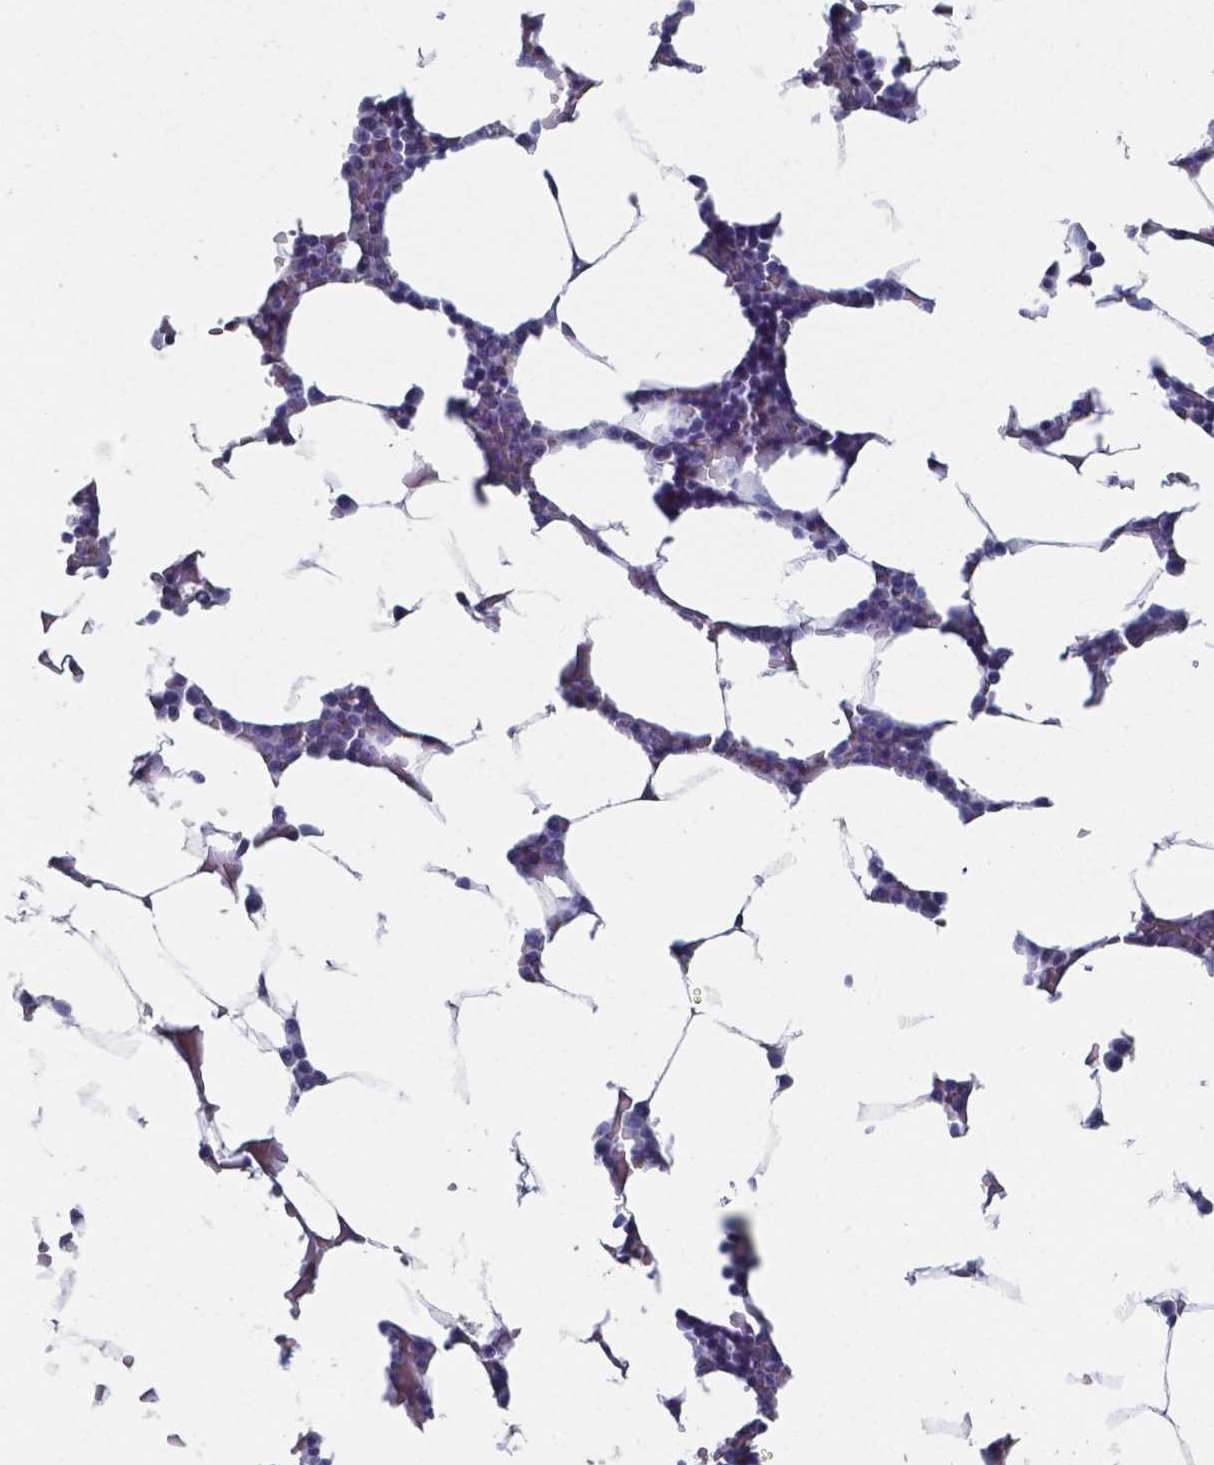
{"staining": {"intensity": "negative", "quantity": "none", "location": "none"}, "tissue": "bone marrow", "cell_type": "Hematopoietic cells", "image_type": "normal", "snomed": [{"axis": "morphology", "description": "Normal tissue, NOS"}, {"axis": "topography", "description": "Bone marrow"}], "caption": "There is no significant staining in hematopoietic cells of bone marrow.", "gene": "PLA2R1", "patient": {"sex": "female", "age": 52}}